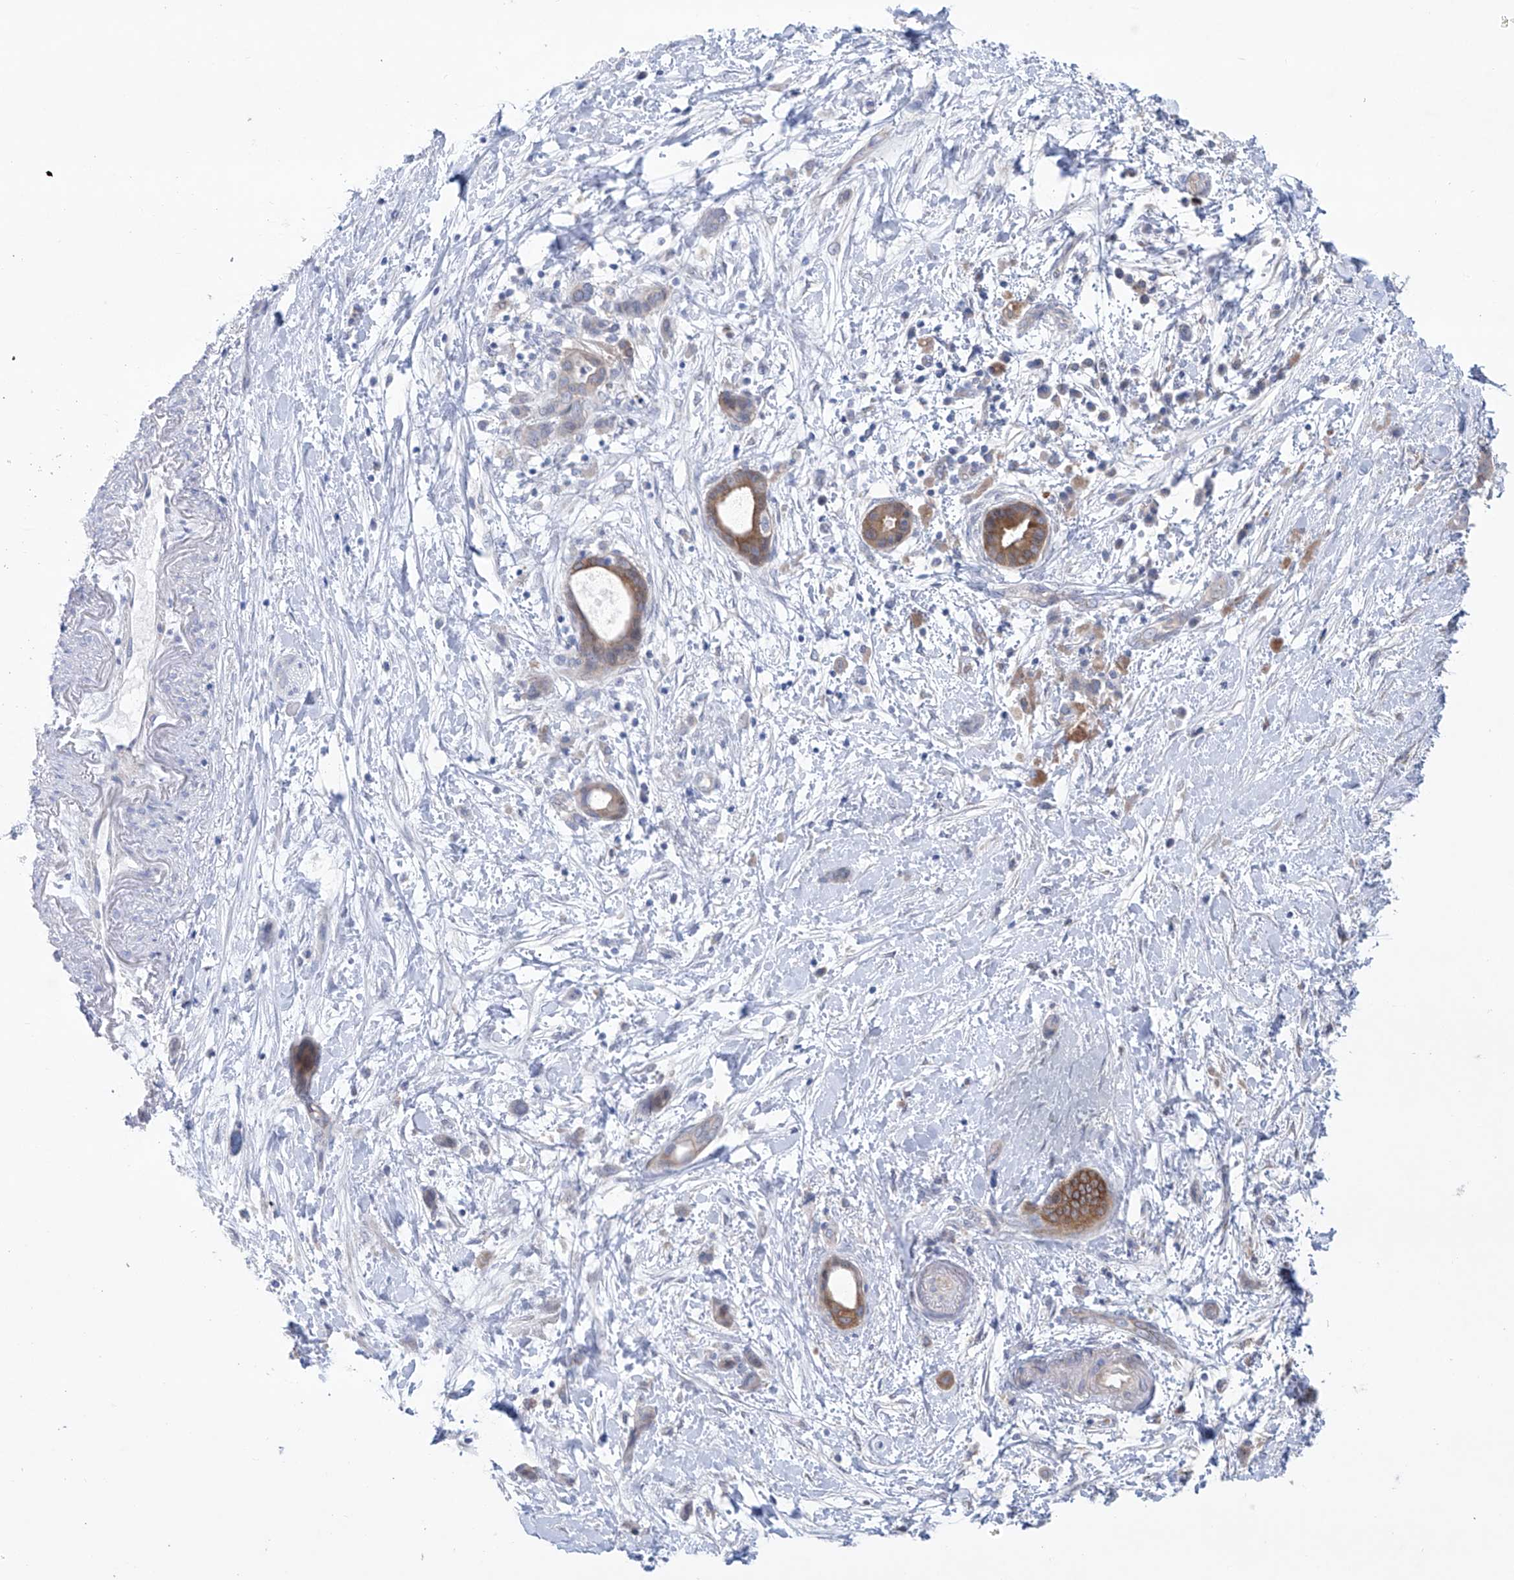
{"staining": {"intensity": "moderate", "quantity": ">75%", "location": "cytoplasmic/membranous"}, "tissue": "pancreatic cancer", "cell_type": "Tumor cells", "image_type": "cancer", "snomed": [{"axis": "morphology", "description": "Normal tissue, NOS"}, {"axis": "morphology", "description": "Adenocarcinoma, NOS"}, {"axis": "topography", "description": "Pancreas"}, {"axis": "topography", "description": "Peripheral nerve tissue"}], "caption": "Moderate cytoplasmic/membranous expression is present in about >75% of tumor cells in adenocarcinoma (pancreatic).", "gene": "KLC4", "patient": {"sex": "female", "age": 63}}